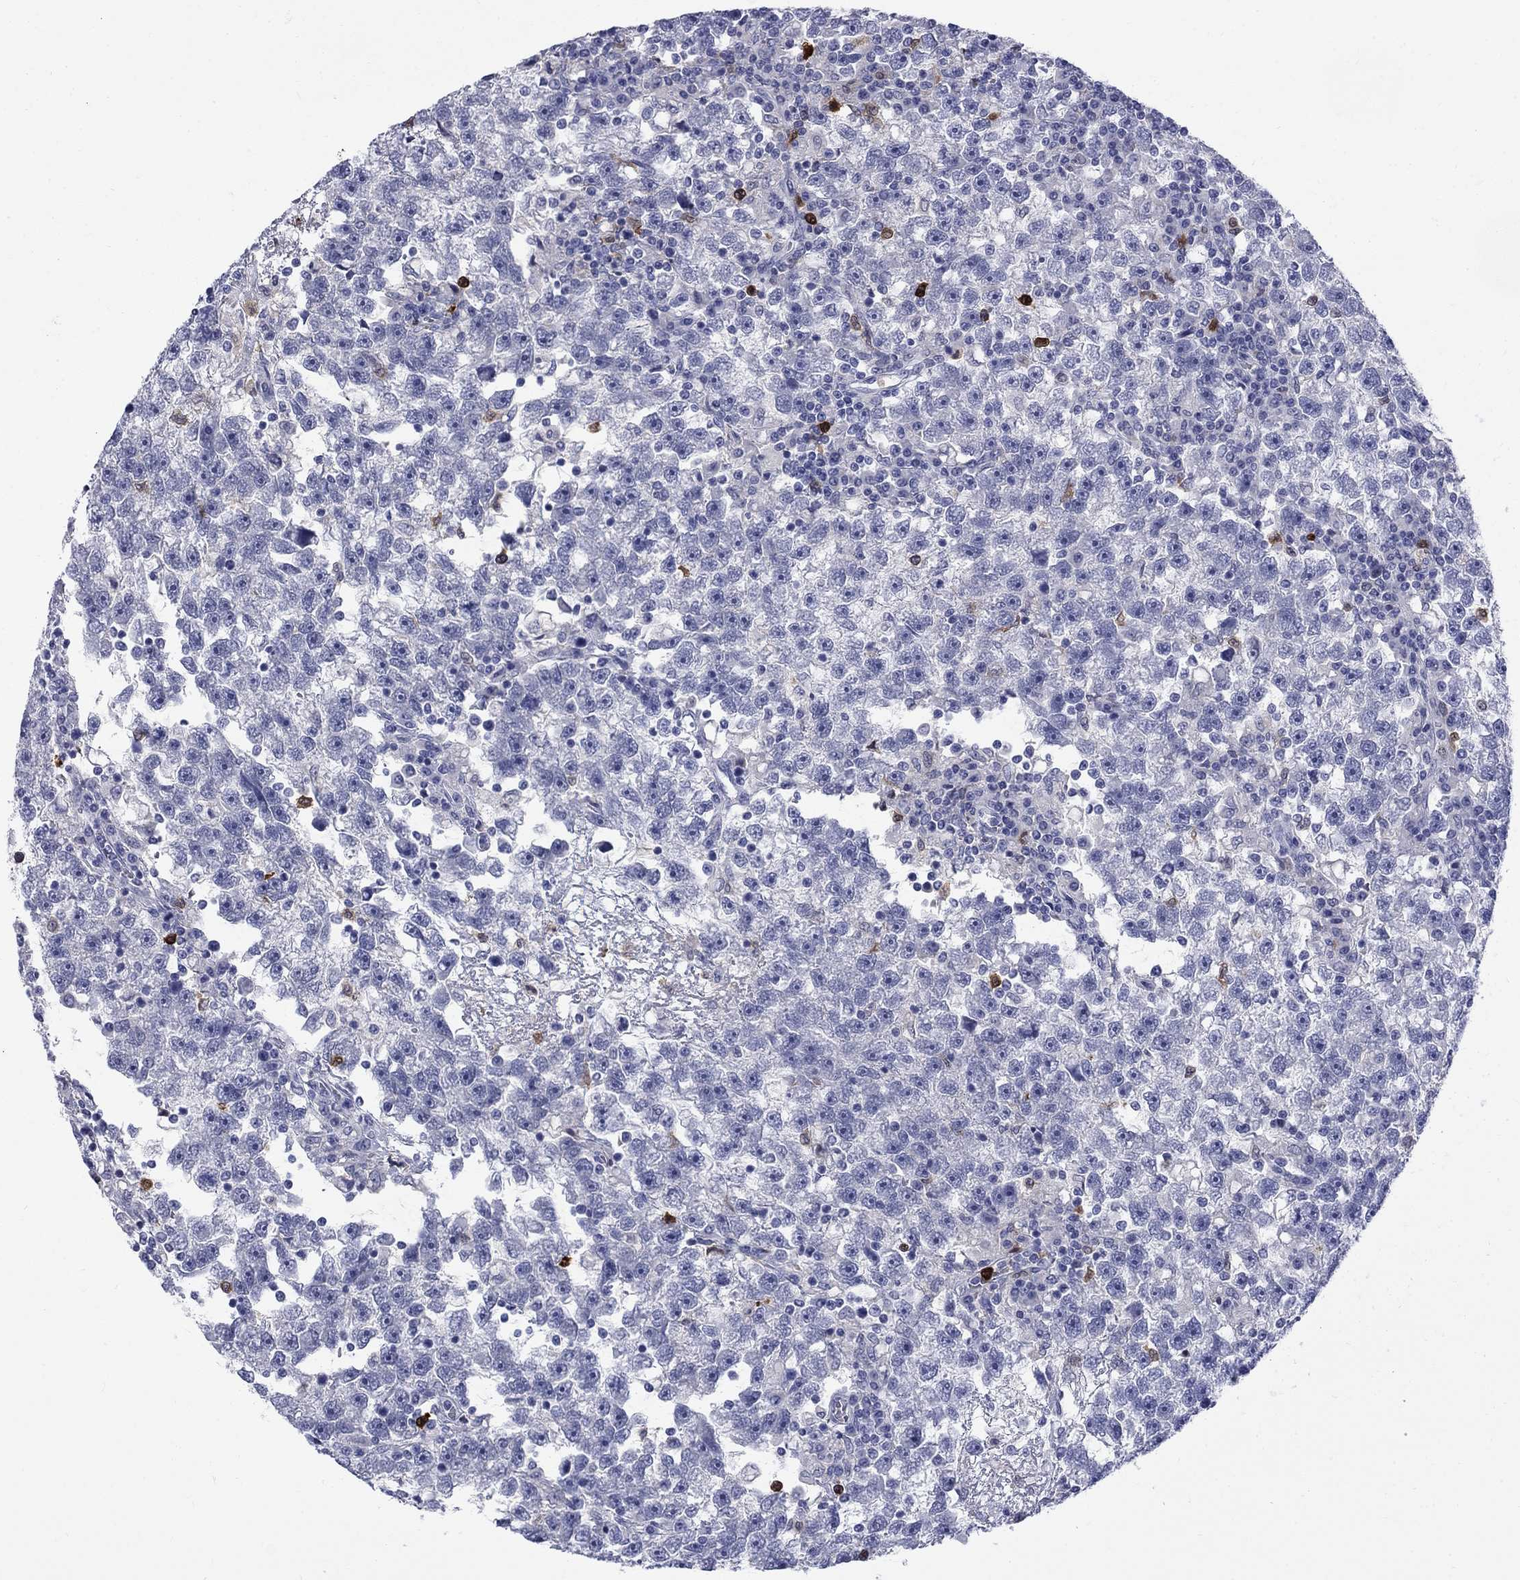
{"staining": {"intensity": "negative", "quantity": "none", "location": "none"}, "tissue": "testis cancer", "cell_type": "Tumor cells", "image_type": "cancer", "snomed": [{"axis": "morphology", "description": "Seminoma, NOS"}, {"axis": "topography", "description": "Testis"}], "caption": "DAB immunohistochemical staining of testis cancer reveals no significant expression in tumor cells. (DAB (3,3'-diaminobenzidine) immunohistochemistry (IHC) with hematoxylin counter stain).", "gene": "SERPINB2", "patient": {"sex": "male", "age": 47}}